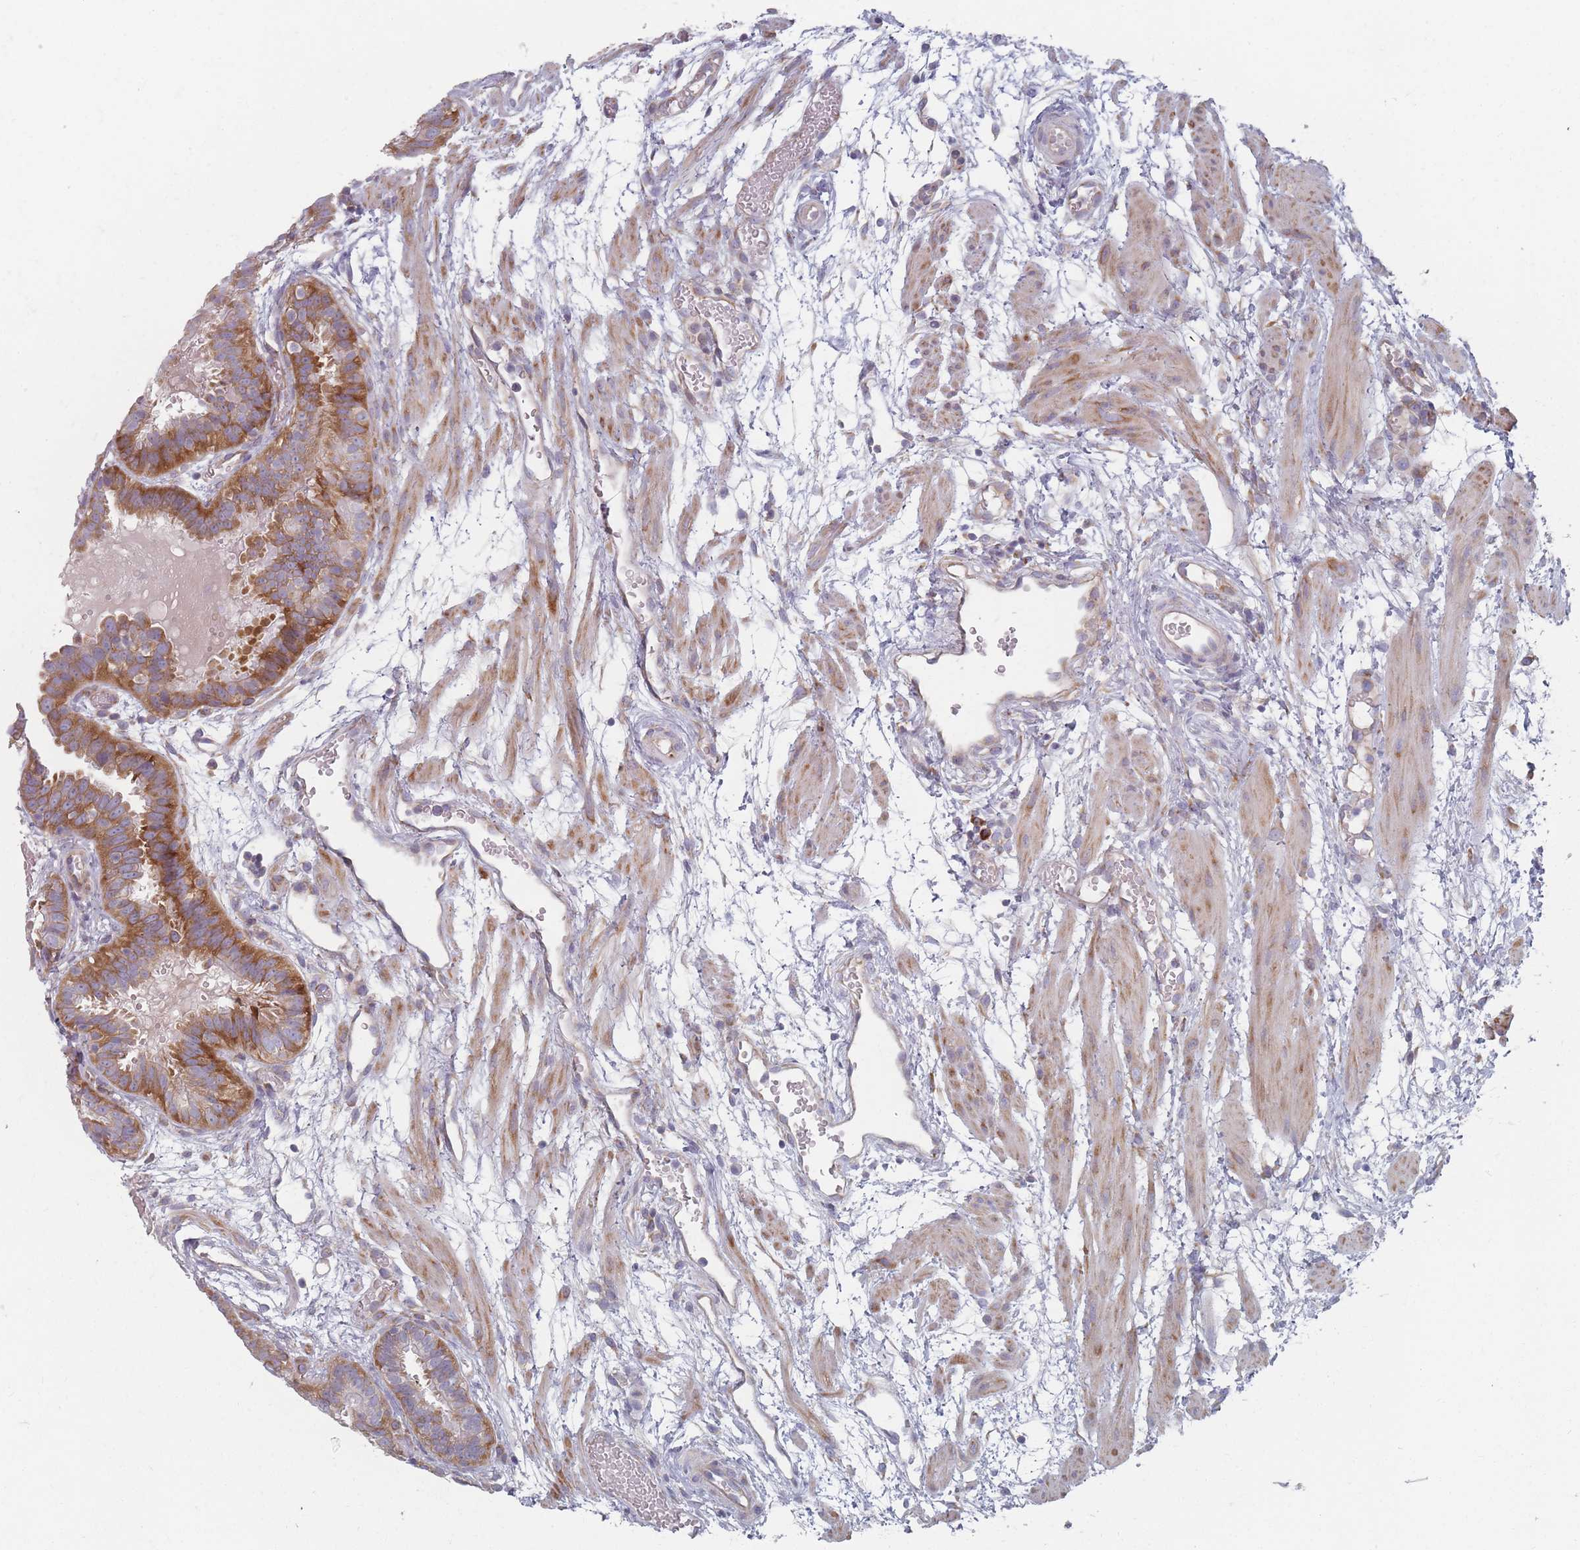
{"staining": {"intensity": "strong", "quantity": "25%-75%", "location": "cytoplasmic/membranous"}, "tissue": "fallopian tube", "cell_type": "Glandular cells", "image_type": "normal", "snomed": [{"axis": "morphology", "description": "Normal tissue, NOS"}, {"axis": "topography", "description": "Fallopian tube"}], "caption": "Protein expression analysis of normal human fallopian tube reveals strong cytoplasmic/membranous staining in approximately 25%-75% of glandular cells. Ihc stains the protein of interest in brown and the nuclei are stained blue.", "gene": "CACNG5", "patient": {"sex": "female", "age": 37}}